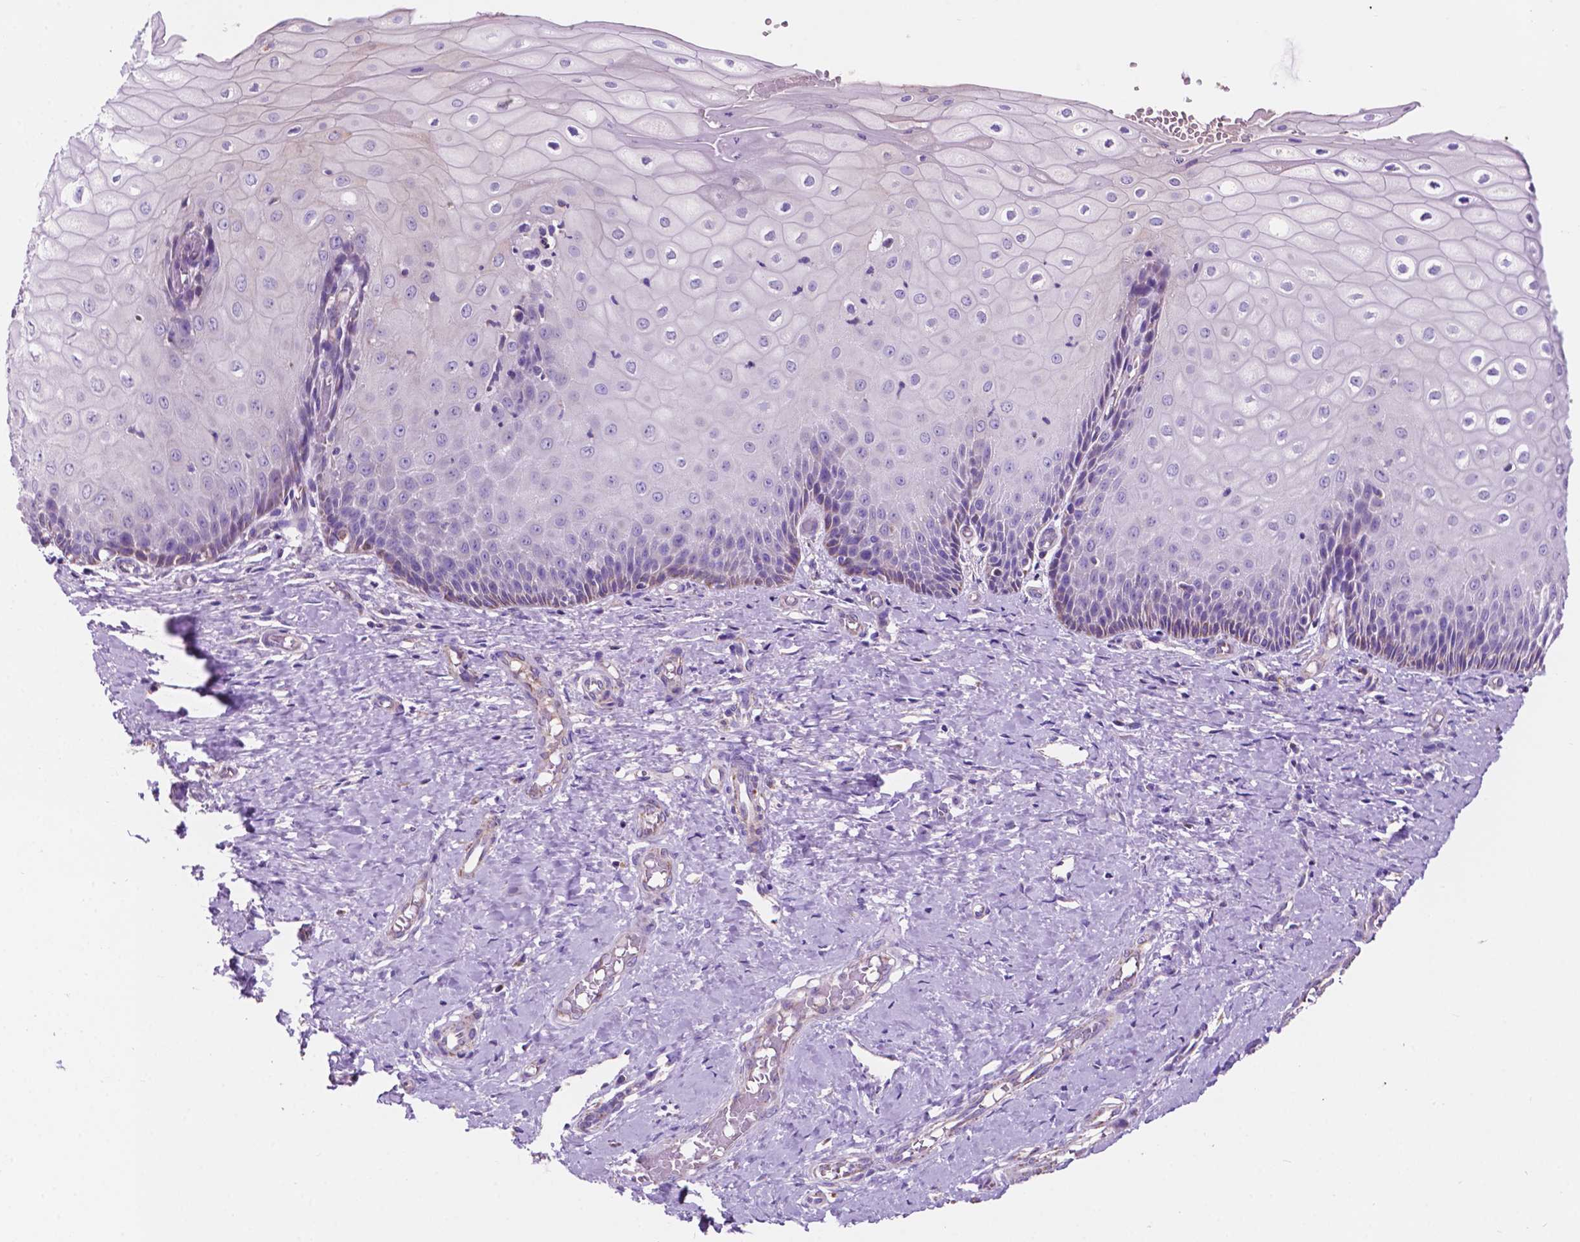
{"staining": {"intensity": "negative", "quantity": "none", "location": "none"}, "tissue": "cervix", "cell_type": "Glandular cells", "image_type": "normal", "snomed": [{"axis": "morphology", "description": "Normal tissue, NOS"}, {"axis": "topography", "description": "Cervix"}], "caption": "DAB (3,3'-diaminobenzidine) immunohistochemical staining of normal human cervix displays no significant staining in glandular cells.", "gene": "TRPV5", "patient": {"sex": "female", "age": 37}}